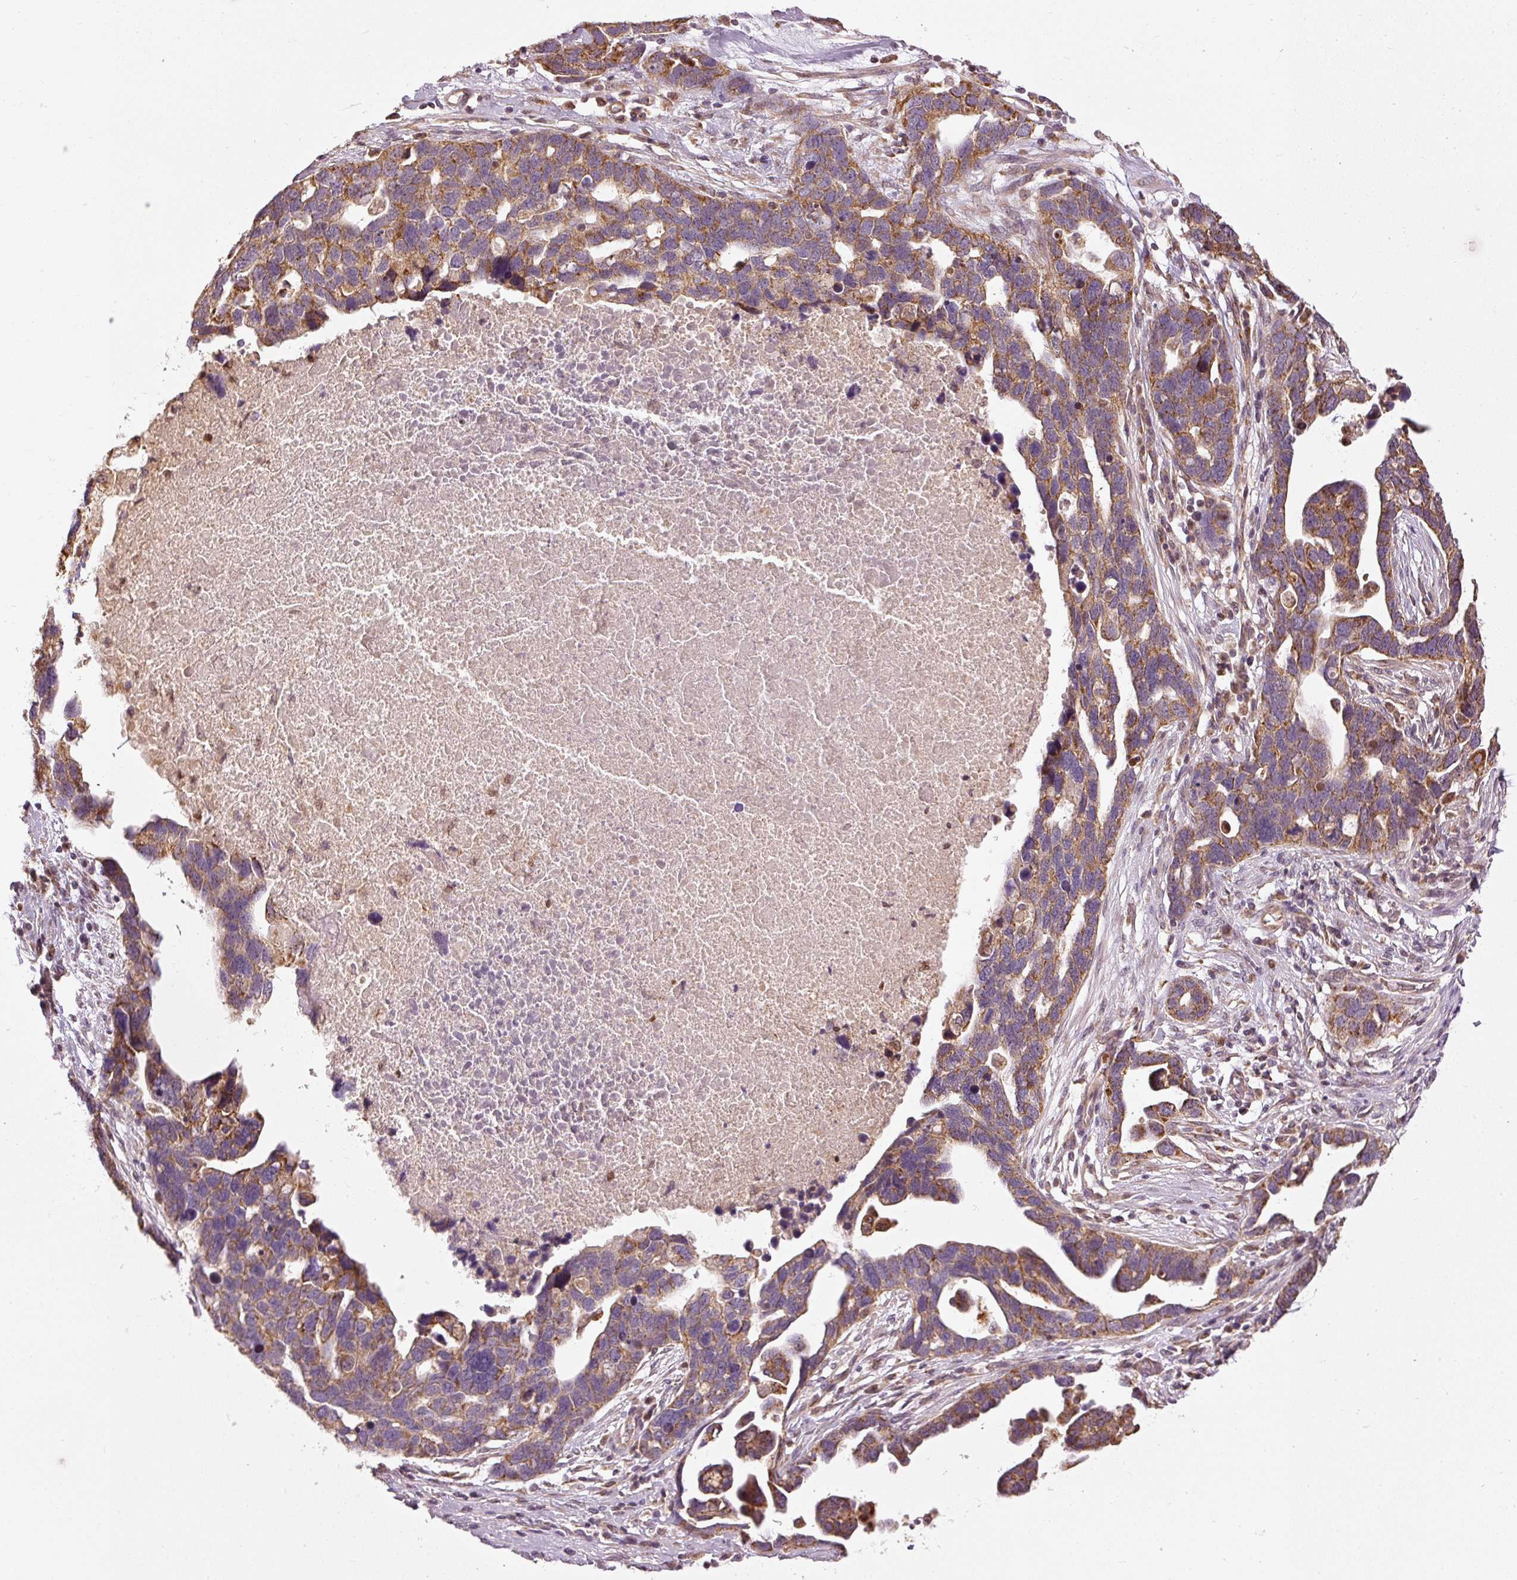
{"staining": {"intensity": "moderate", "quantity": ">75%", "location": "cytoplasmic/membranous"}, "tissue": "ovarian cancer", "cell_type": "Tumor cells", "image_type": "cancer", "snomed": [{"axis": "morphology", "description": "Cystadenocarcinoma, serous, NOS"}, {"axis": "topography", "description": "Ovary"}], "caption": "This is a micrograph of IHC staining of ovarian cancer, which shows moderate staining in the cytoplasmic/membranous of tumor cells.", "gene": "MTHFD1L", "patient": {"sex": "female", "age": 54}}